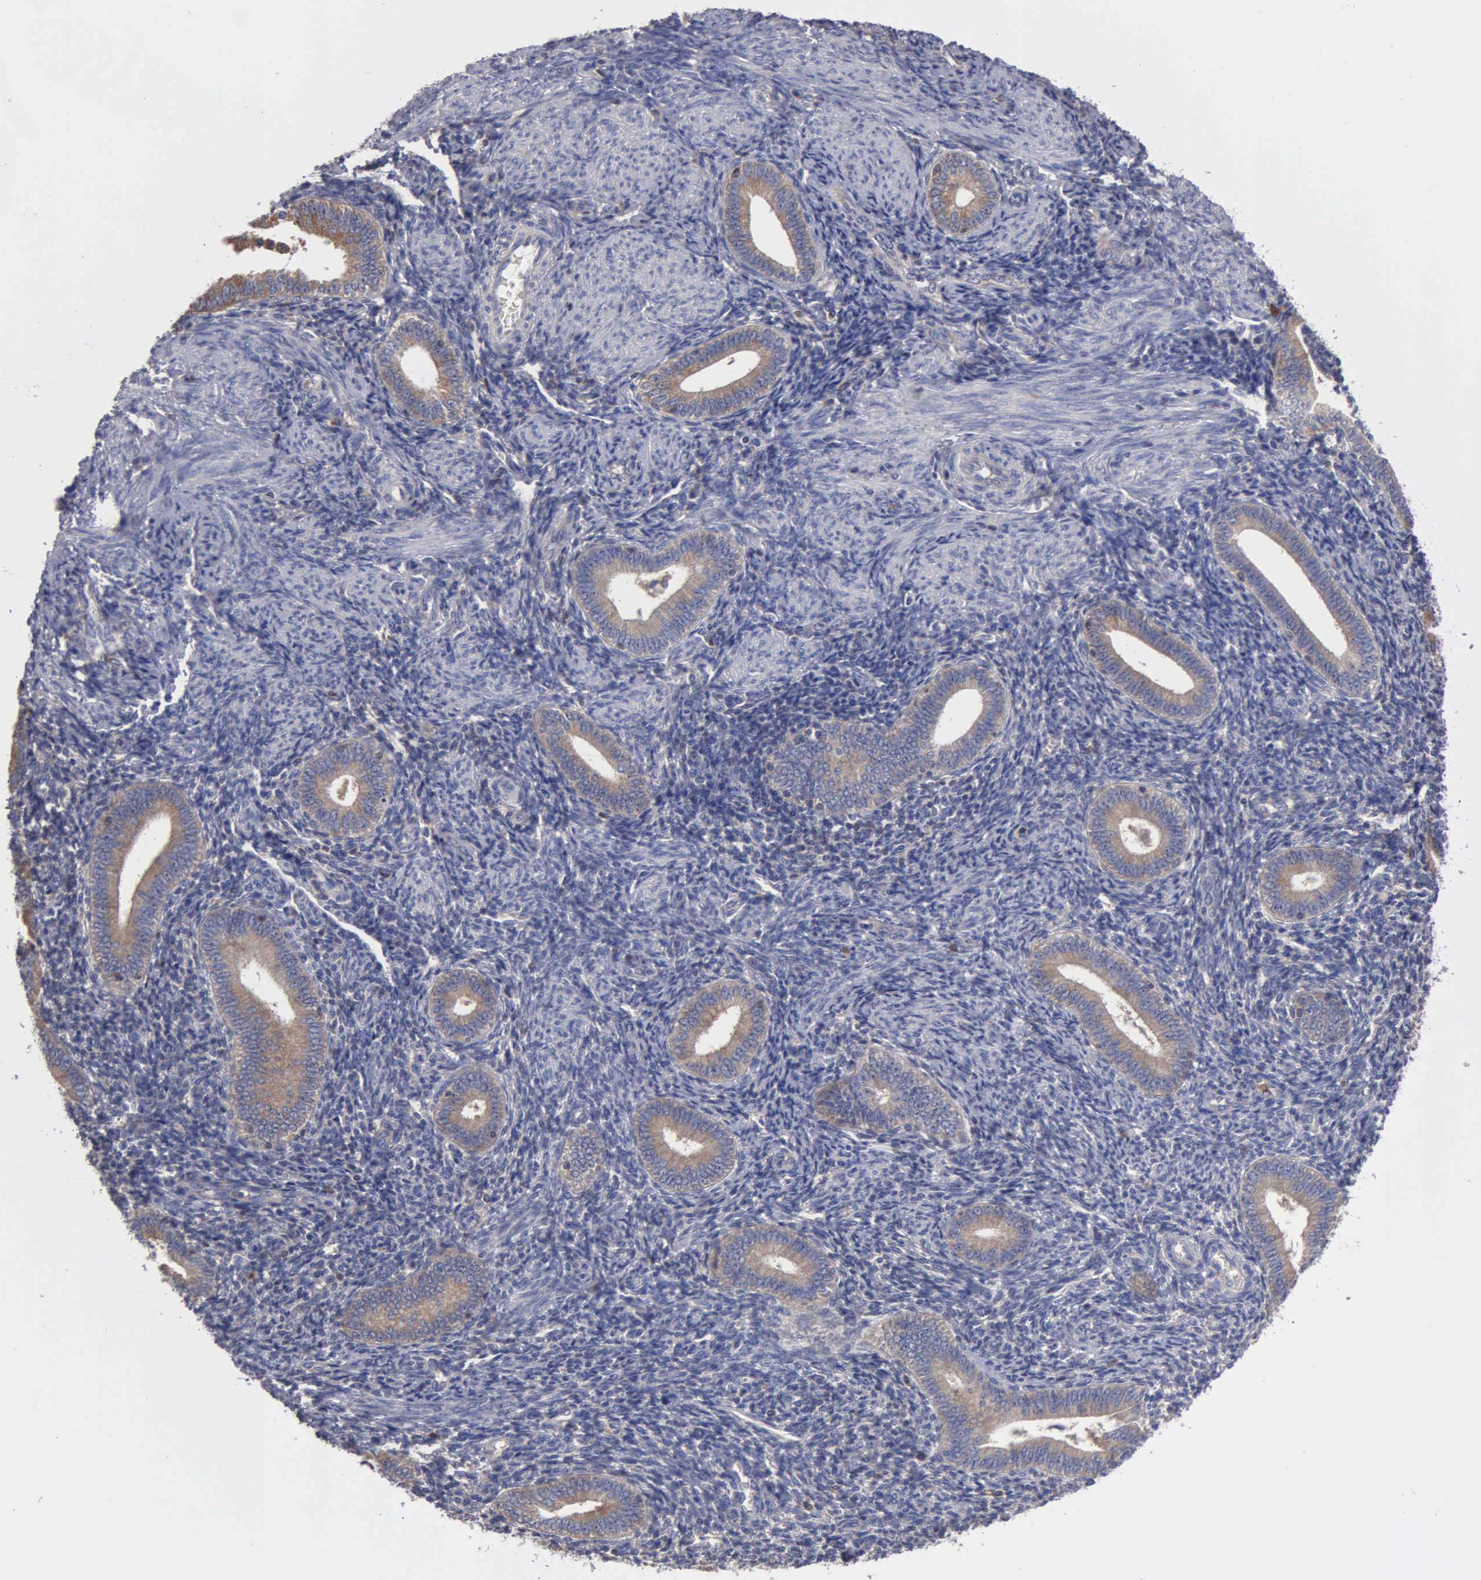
{"staining": {"intensity": "negative", "quantity": "none", "location": "none"}, "tissue": "endometrium", "cell_type": "Cells in endometrial stroma", "image_type": "normal", "snomed": [{"axis": "morphology", "description": "Normal tissue, NOS"}, {"axis": "topography", "description": "Endometrium"}], "caption": "An immunohistochemistry photomicrograph of unremarkable endometrium is shown. There is no staining in cells in endometrial stroma of endometrium. (DAB immunohistochemistry (IHC) with hematoxylin counter stain).", "gene": "G6PD", "patient": {"sex": "female", "age": 35}}